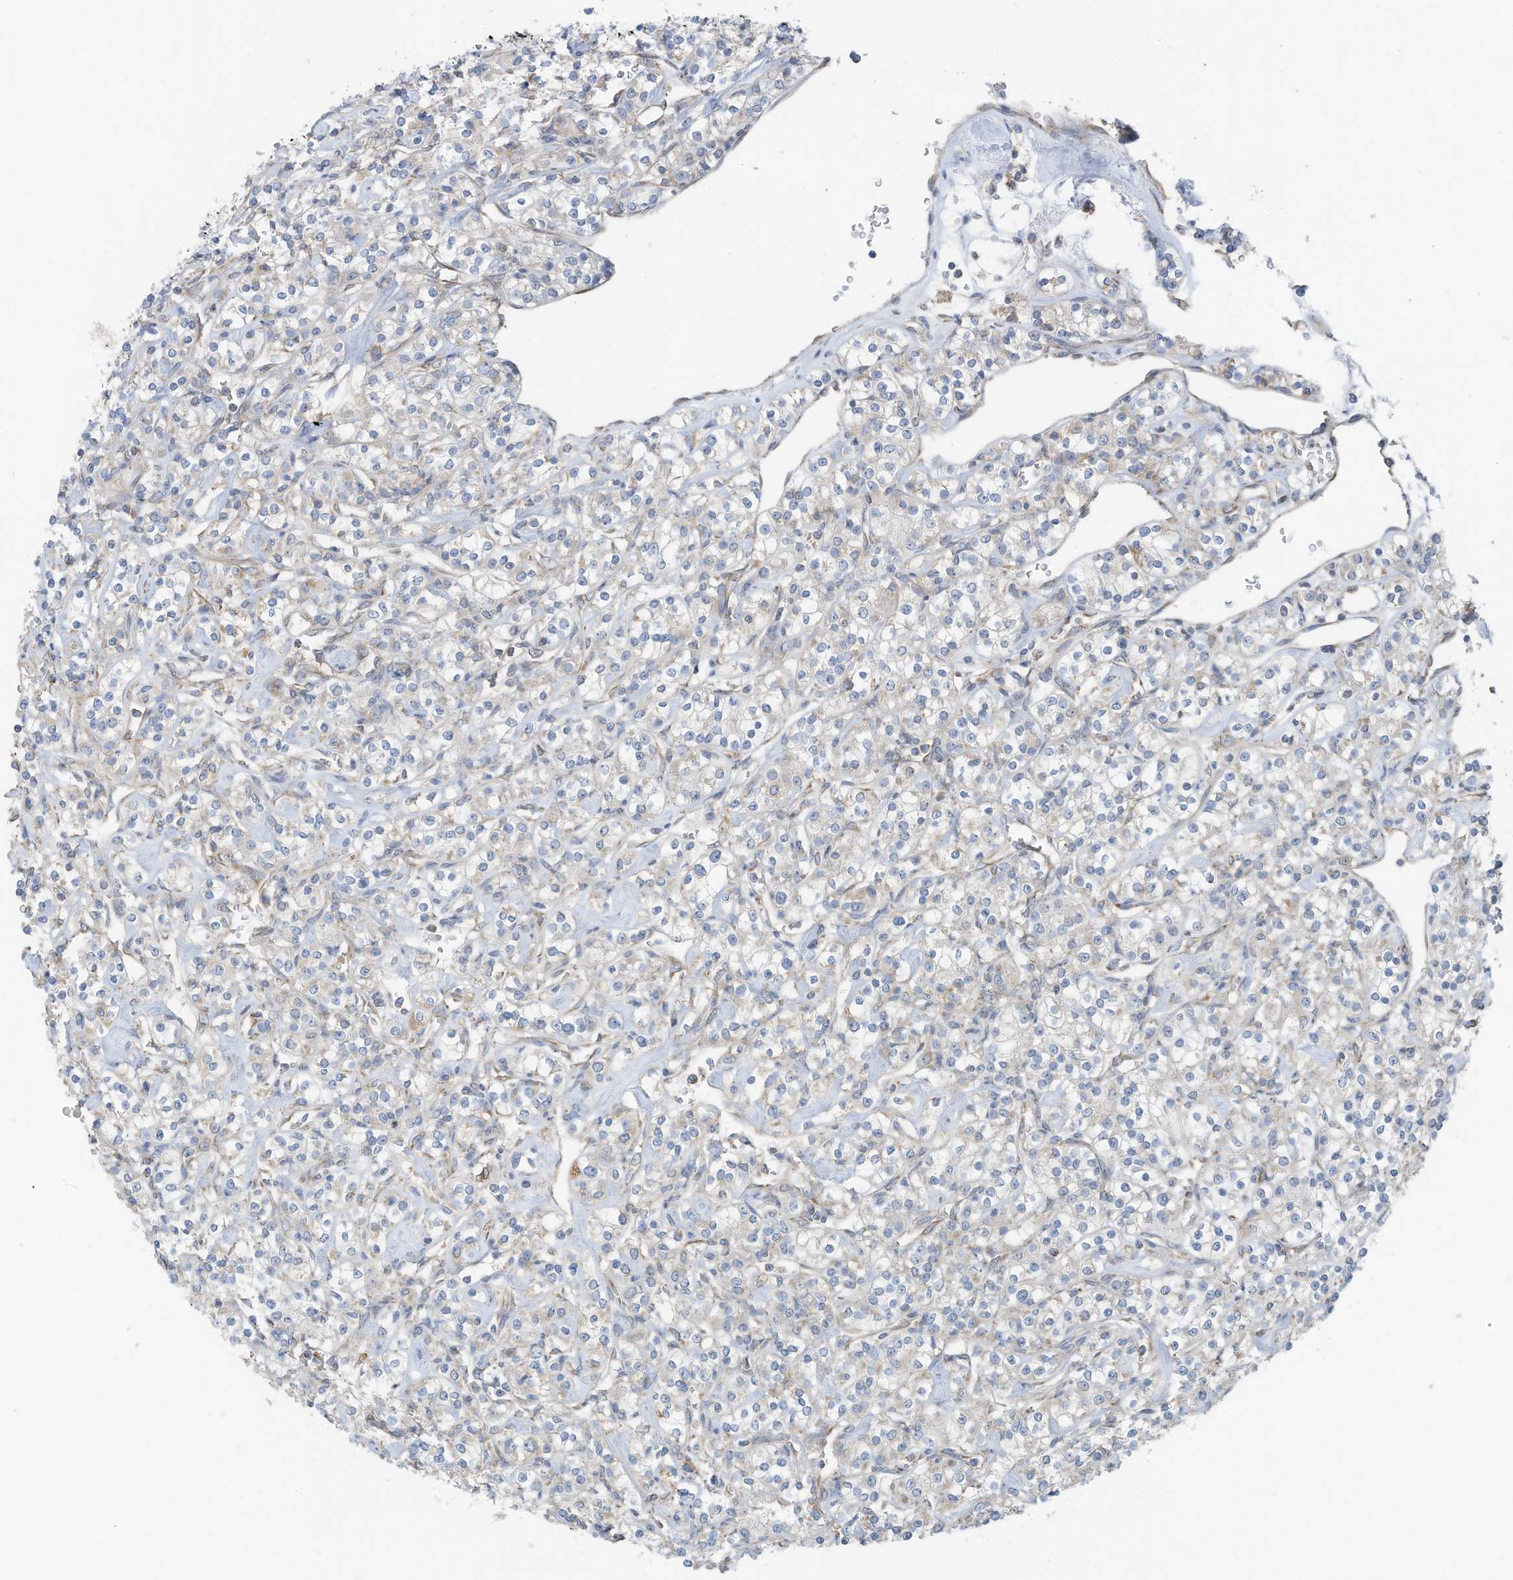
{"staining": {"intensity": "negative", "quantity": "none", "location": "none"}, "tissue": "renal cancer", "cell_type": "Tumor cells", "image_type": "cancer", "snomed": [{"axis": "morphology", "description": "Adenocarcinoma, NOS"}, {"axis": "topography", "description": "Kidney"}], "caption": "There is no significant expression in tumor cells of renal cancer.", "gene": "EOMES", "patient": {"sex": "male", "age": 77}}